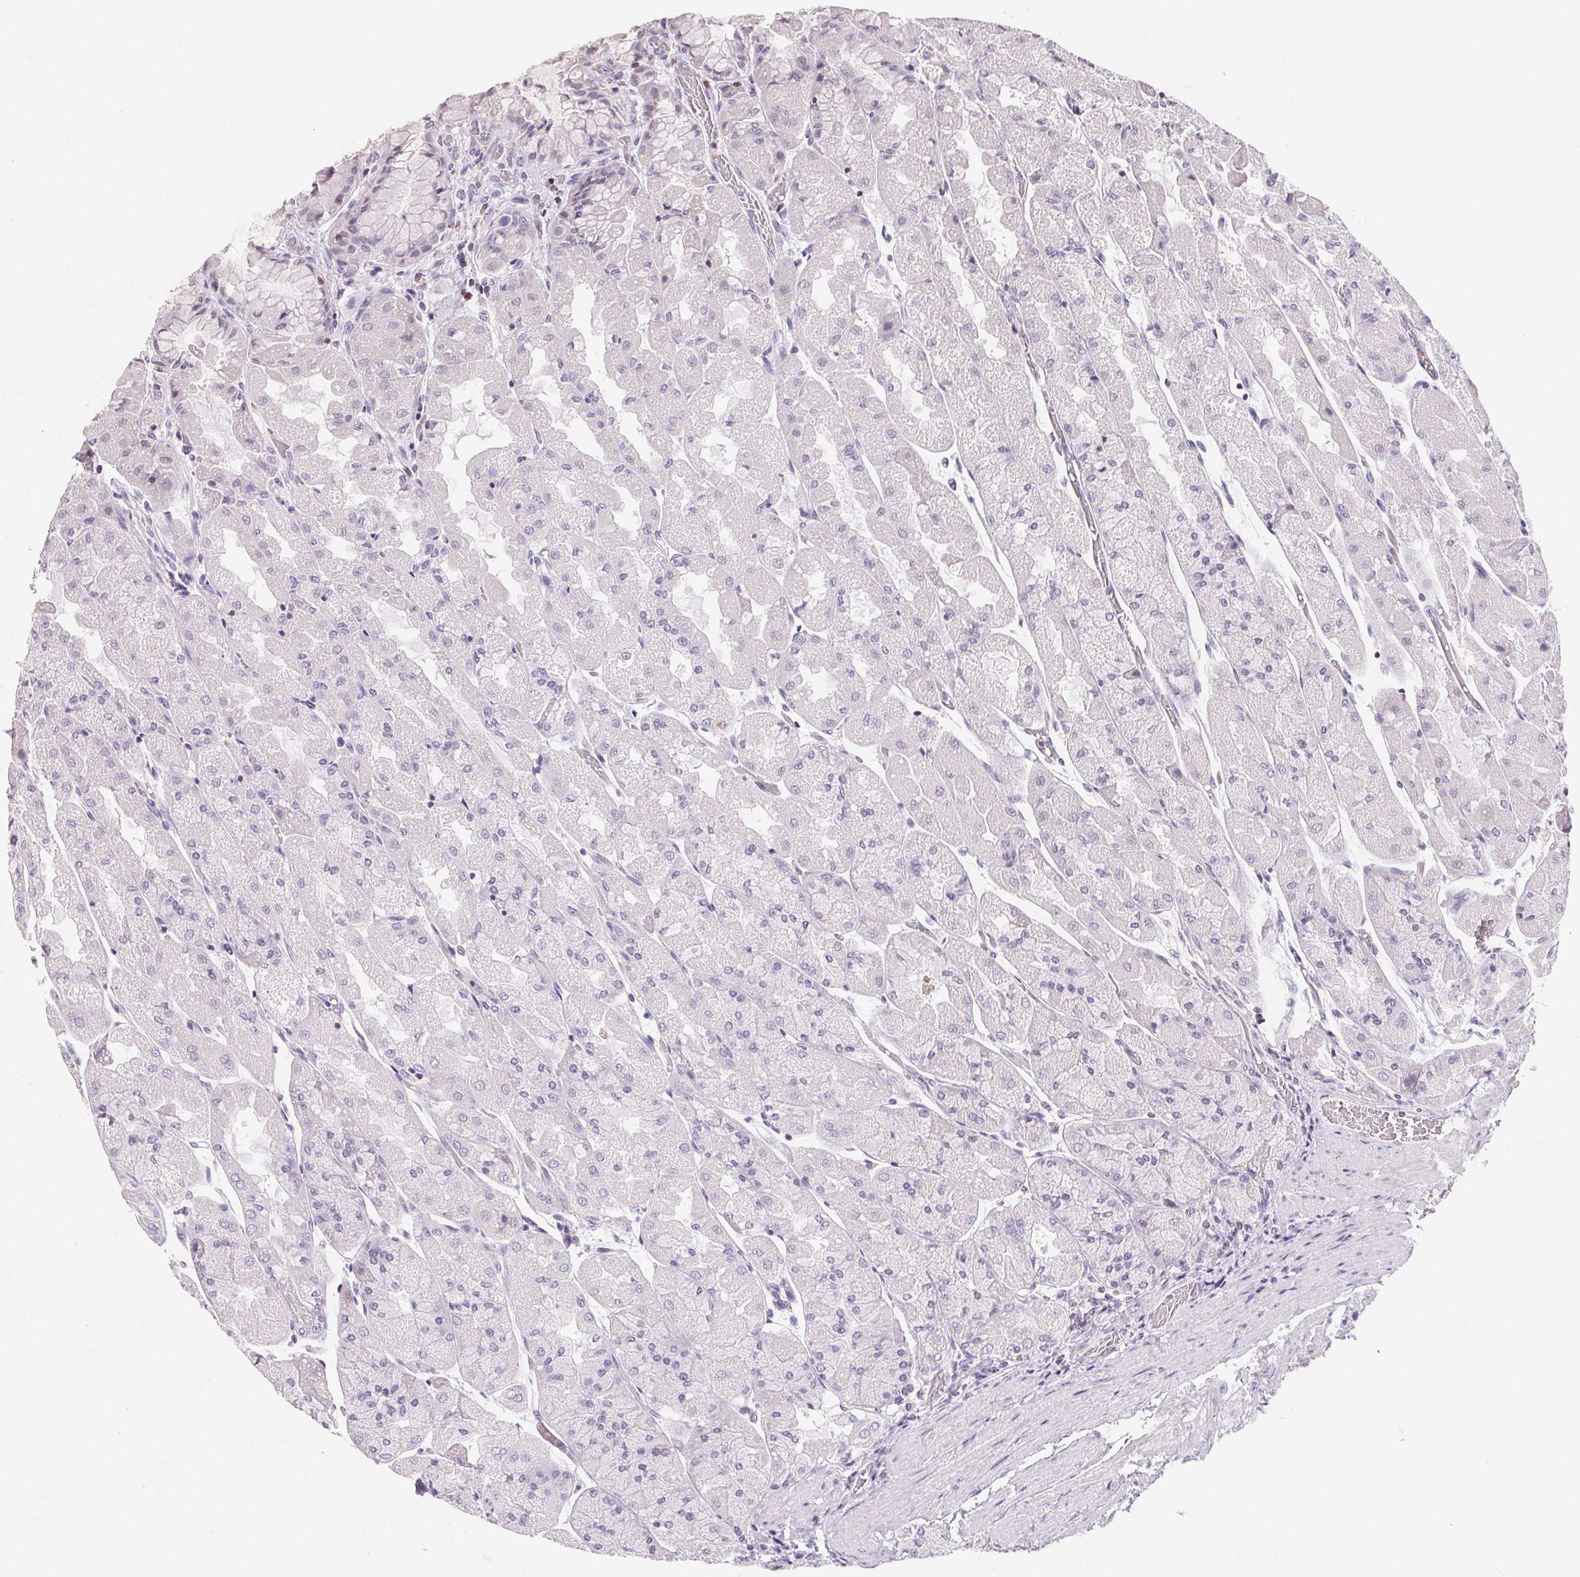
{"staining": {"intensity": "negative", "quantity": "none", "location": "none"}, "tissue": "stomach", "cell_type": "Glandular cells", "image_type": "normal", "snomed": [{"axis": "morphology", "description": "Normal tissue, NOS"}, {"axis": "topography", "description": "Stomach"}], "caption": "Glandular cells are negative for brown protein staining in normal stomach. (DAB (3,3'-diaminobenzidine) IHC with hematoxylin counter stain).", "gene": "GIPC2", "patient": {"sex": "female", "age": 61}}